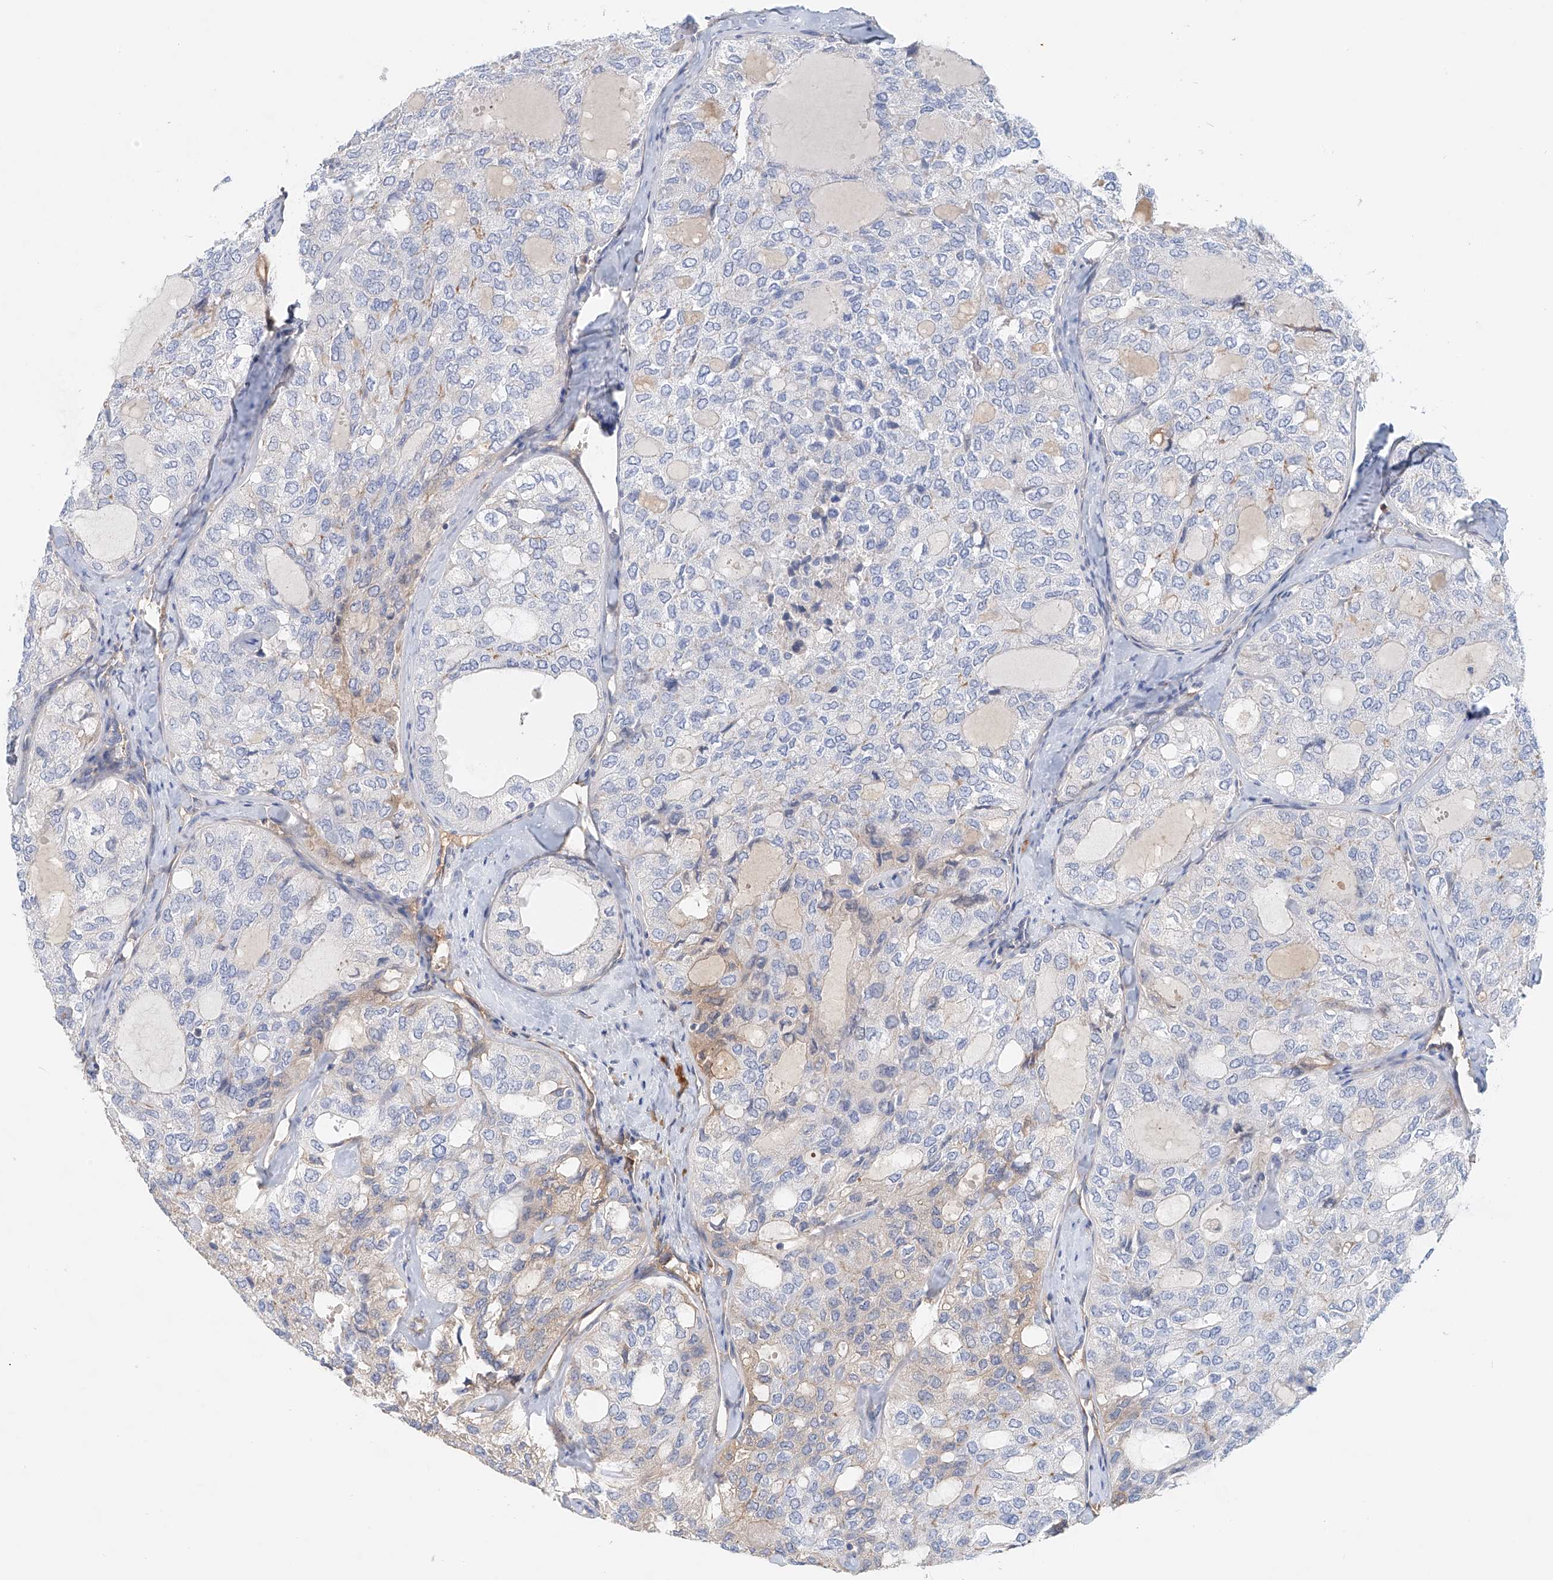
{"staining": {"intensity": "negative", "quantity": "none", "location": "none"}, "tissue": "thyroid cancer", "cell_type": "Tumor cells", "image_type": "cancer", "snomed": [{"axis": "morphology", "description": "Follicular adenoma carcinoma, NOS"}, {"axis": "topography", "description": "Thyroid gland"}], "caption": "Thyroid cancer was stained to show a protein in brown. There is no significant expression in tumor cells.", "gene": "FRYL", "patient": {"sex": "male", "age": 75}}